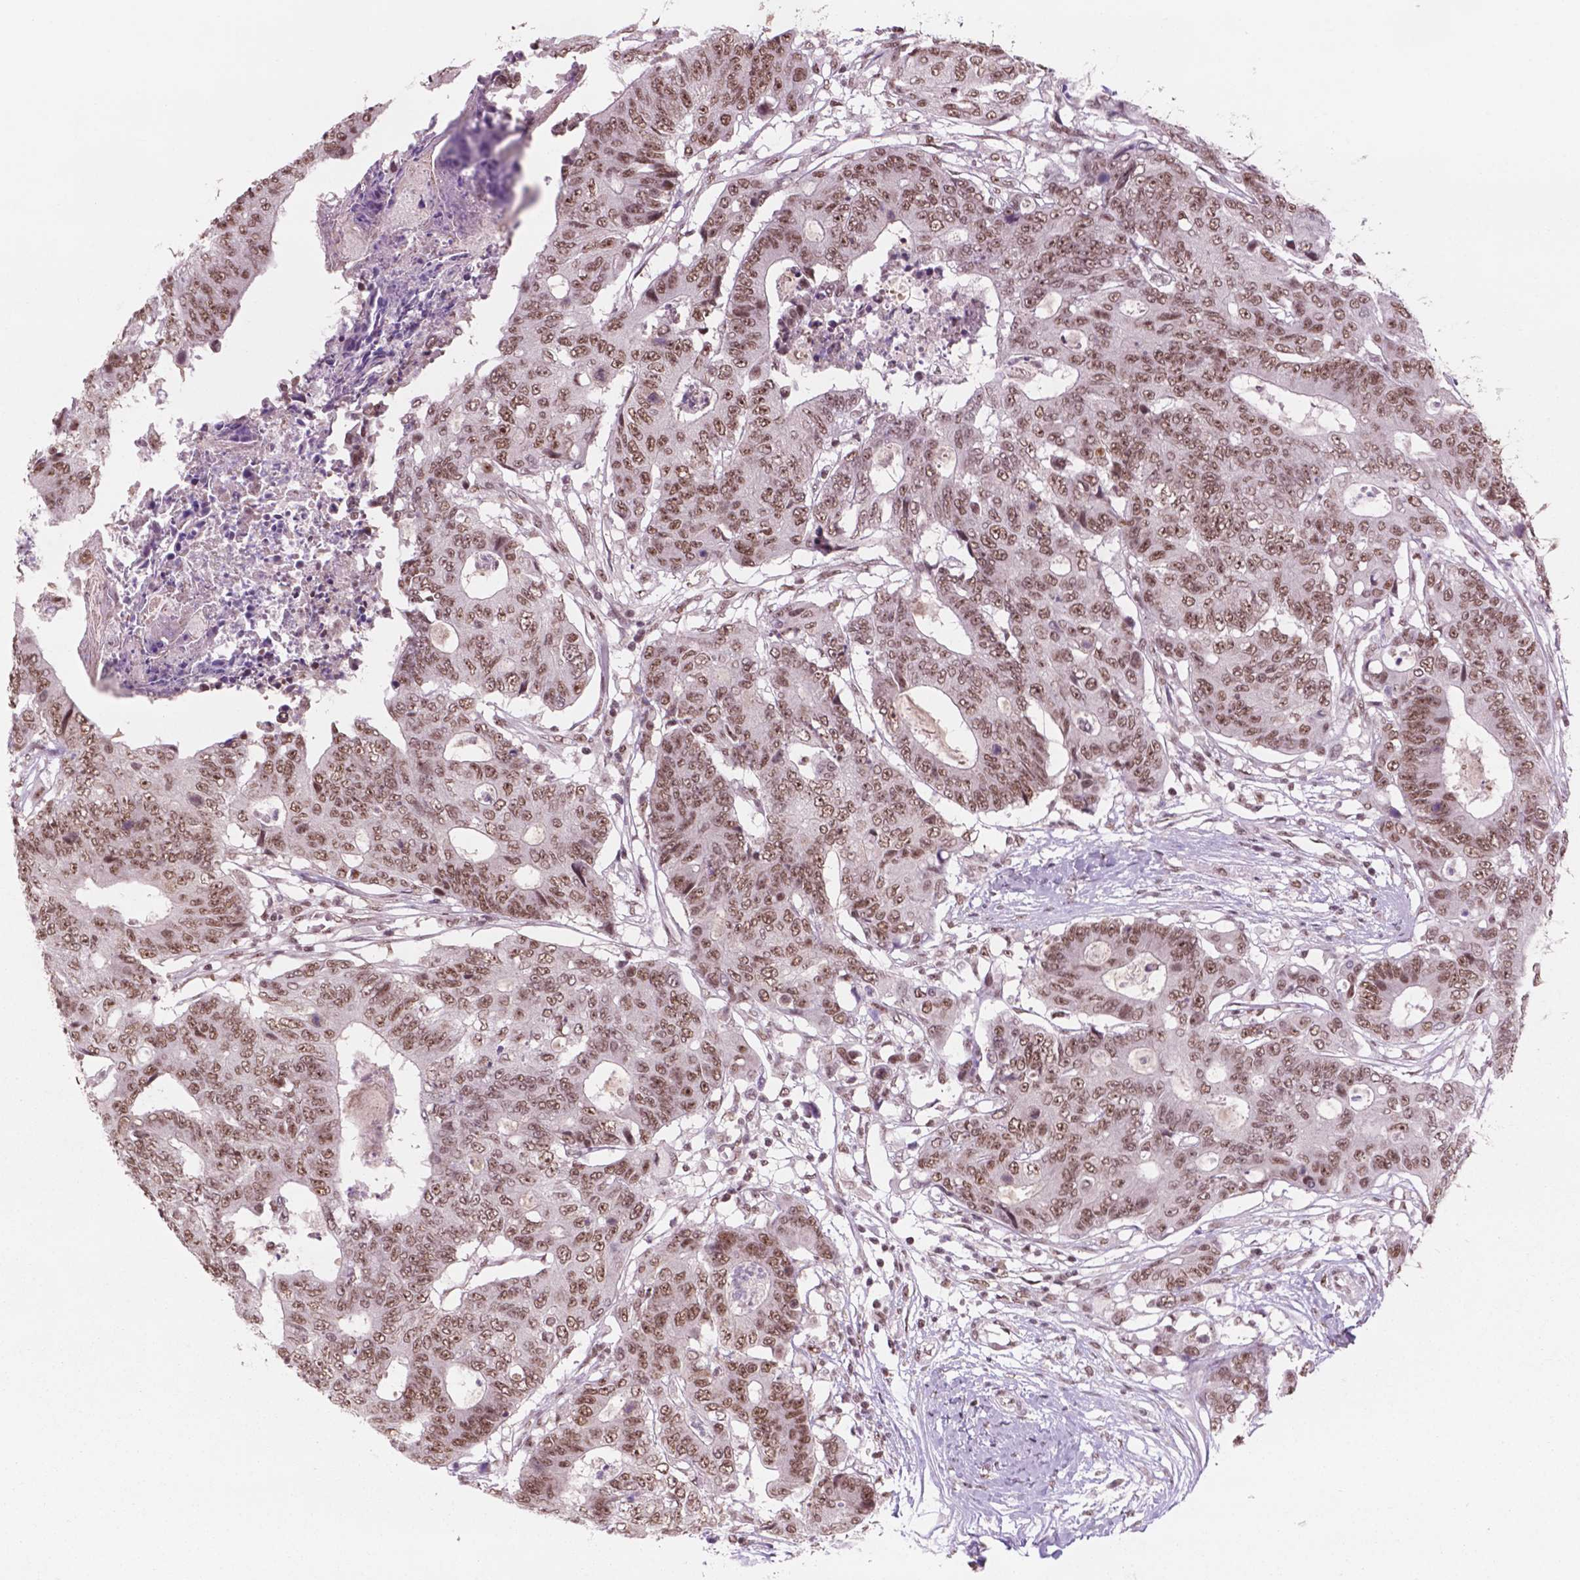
{"staining": {"intensity": "moderate", "quantity": ">75%", "location": "nuclear"}, "tissue": "colorectal cancer", "cell_type": "Tumor cells", "image_type": "cancer", "snomed": [{"axis": "morphology", "description": "Adenocarcinoma, NOS"}, {"axis": "topography", "description": "Colon"}], "caption": "The image reveals immunohistochemical staining of colorectal cancer (adenocarcinoma). There is moderate nuclear staining is present in approximately >75% of tumor cells.", "gene": "POLR2E", "patient": {"sex": "female", "age": 48}}